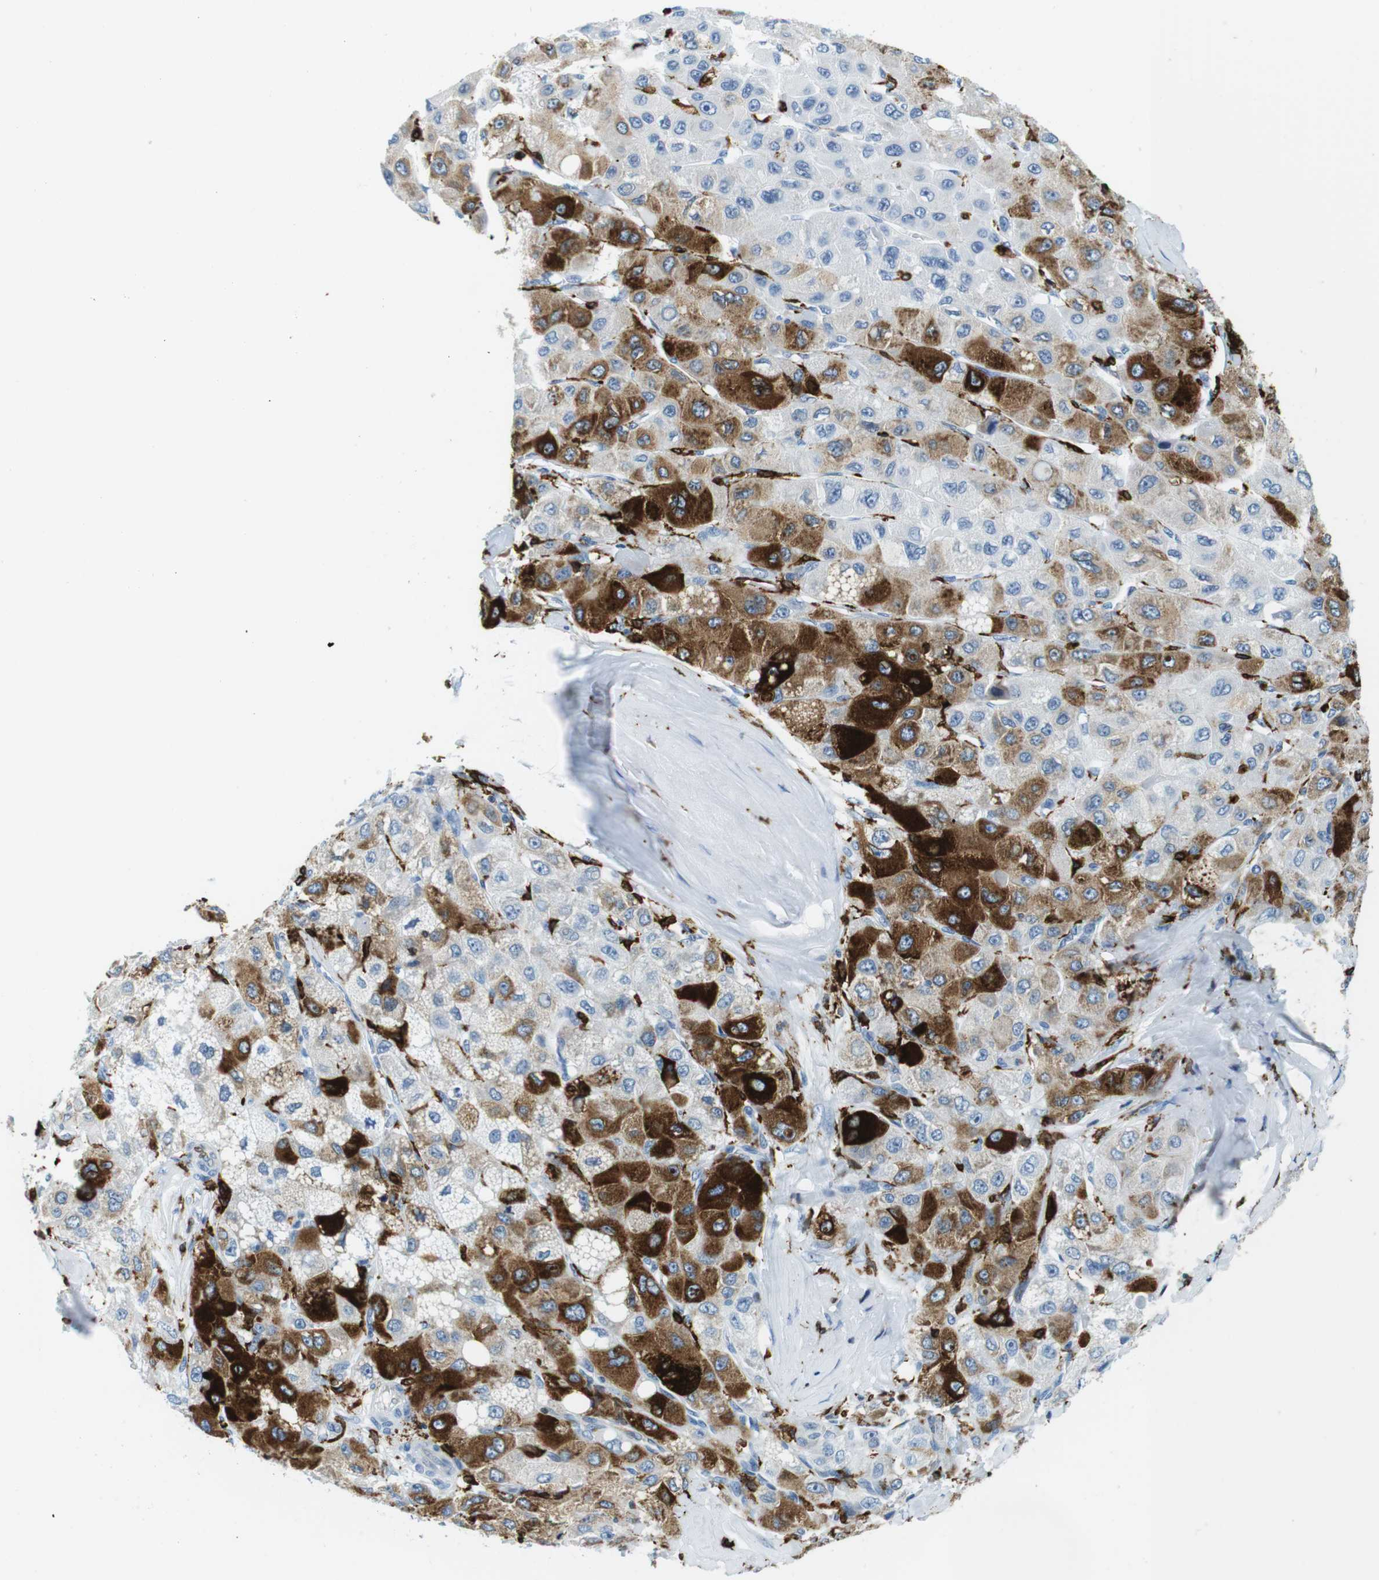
{"staining": {"intensity": "strong", "quantity": "25%-75%", "location": "cytoplasmic/membranous"}, "tissue": "liver cancer", "cell_type": "Tumor cells", "image_type": "cancer", "snomed": [{"axis": "morphology", "description": "Carcinoma, Hepatocellular, NOS"}, {"axis": "topography", "description": "Liver"}], "caption": "Human liver cancer (hepatocellular carcinoma) stained with a brown dye displays strong cytoplasmic/membranous positive staining in approximately 25%-75% of tumor cells.", "gene": "CIITA", "patient": {"sex": "male", "age": 80}}